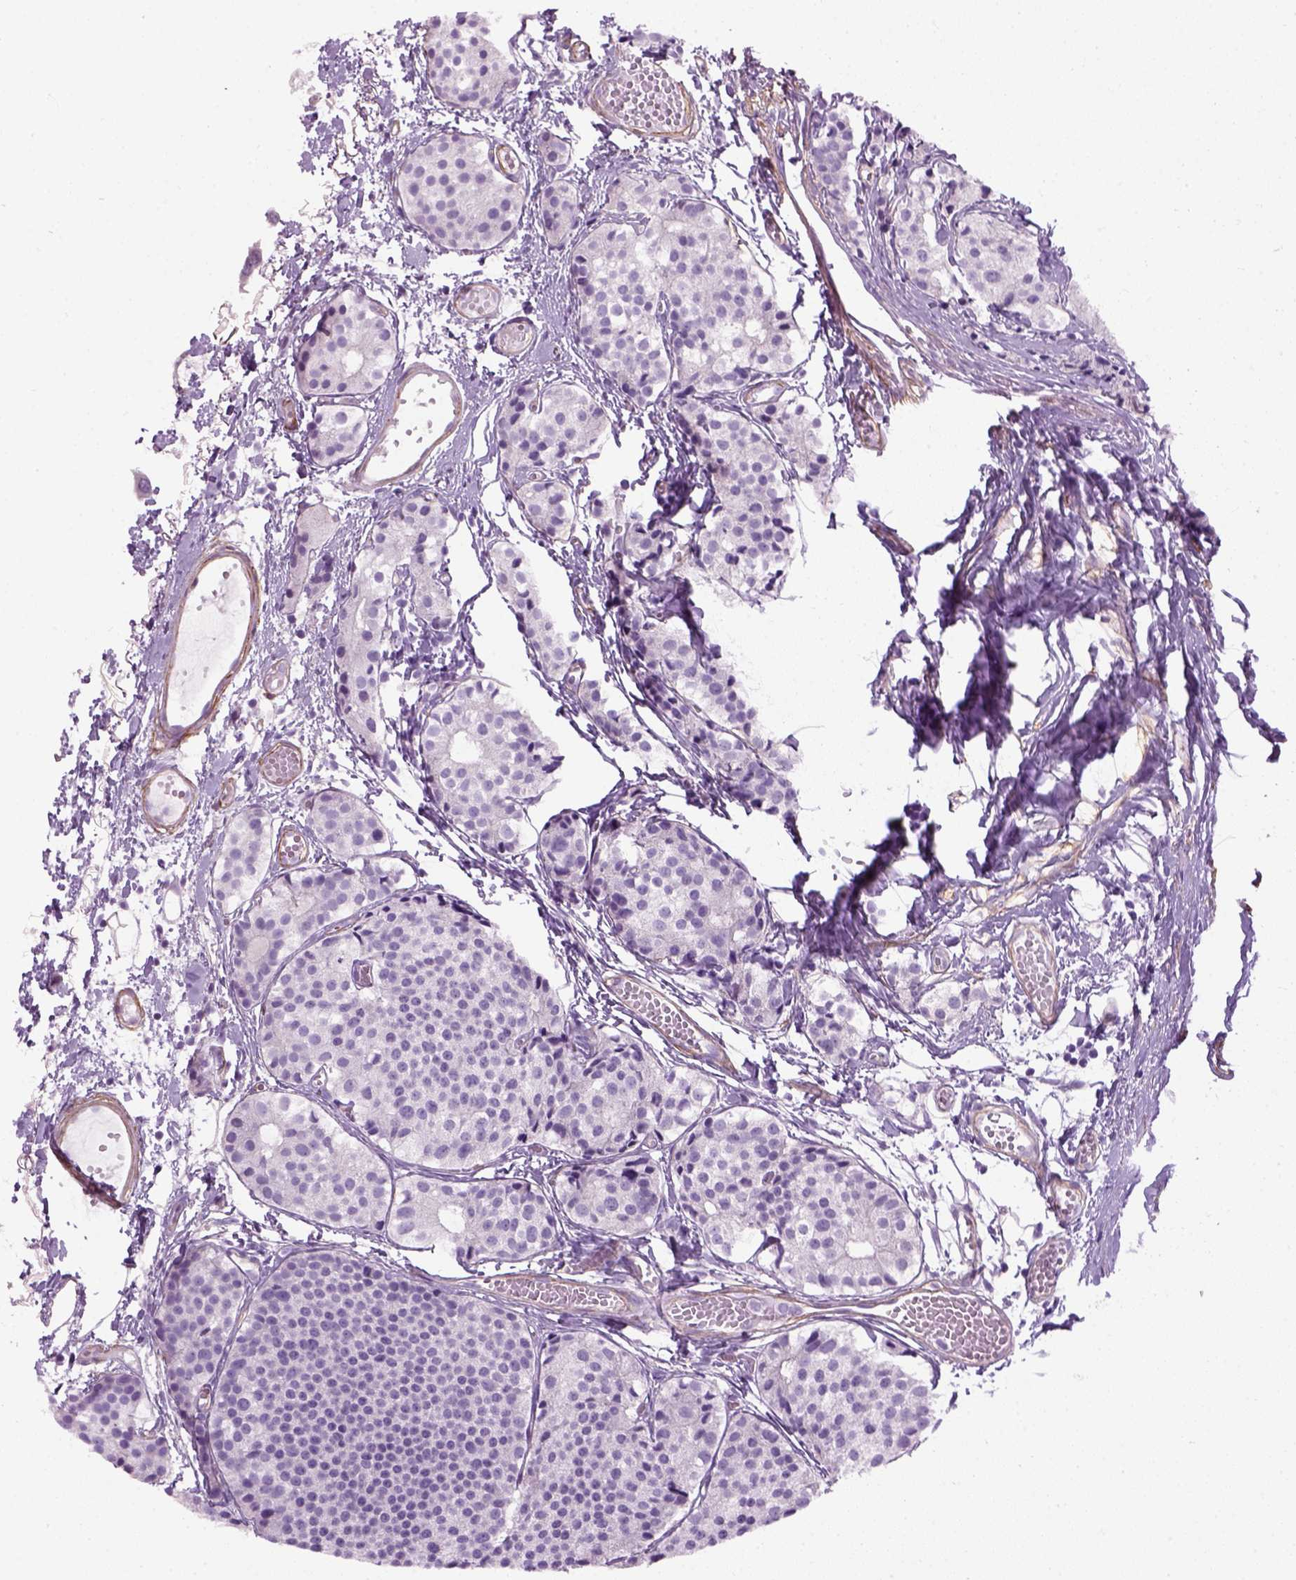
{"staining": {"intensity": "negative", "quantity": "none", "location": "none"}, "tissue": "carcinoid", "cell_type": "Tumor cells", "image_type": "cancer", "snomed": [{"axis": "morphology", "description": "Carcinoid, malignant, NOS"}, {"axis": "topography", "description": "Small intestine"}], "caption": "There is no significant expression in tumor cells of carcinoid.", "gene": "FAM161A", "patient": {"sex": "female", "age": 65}}